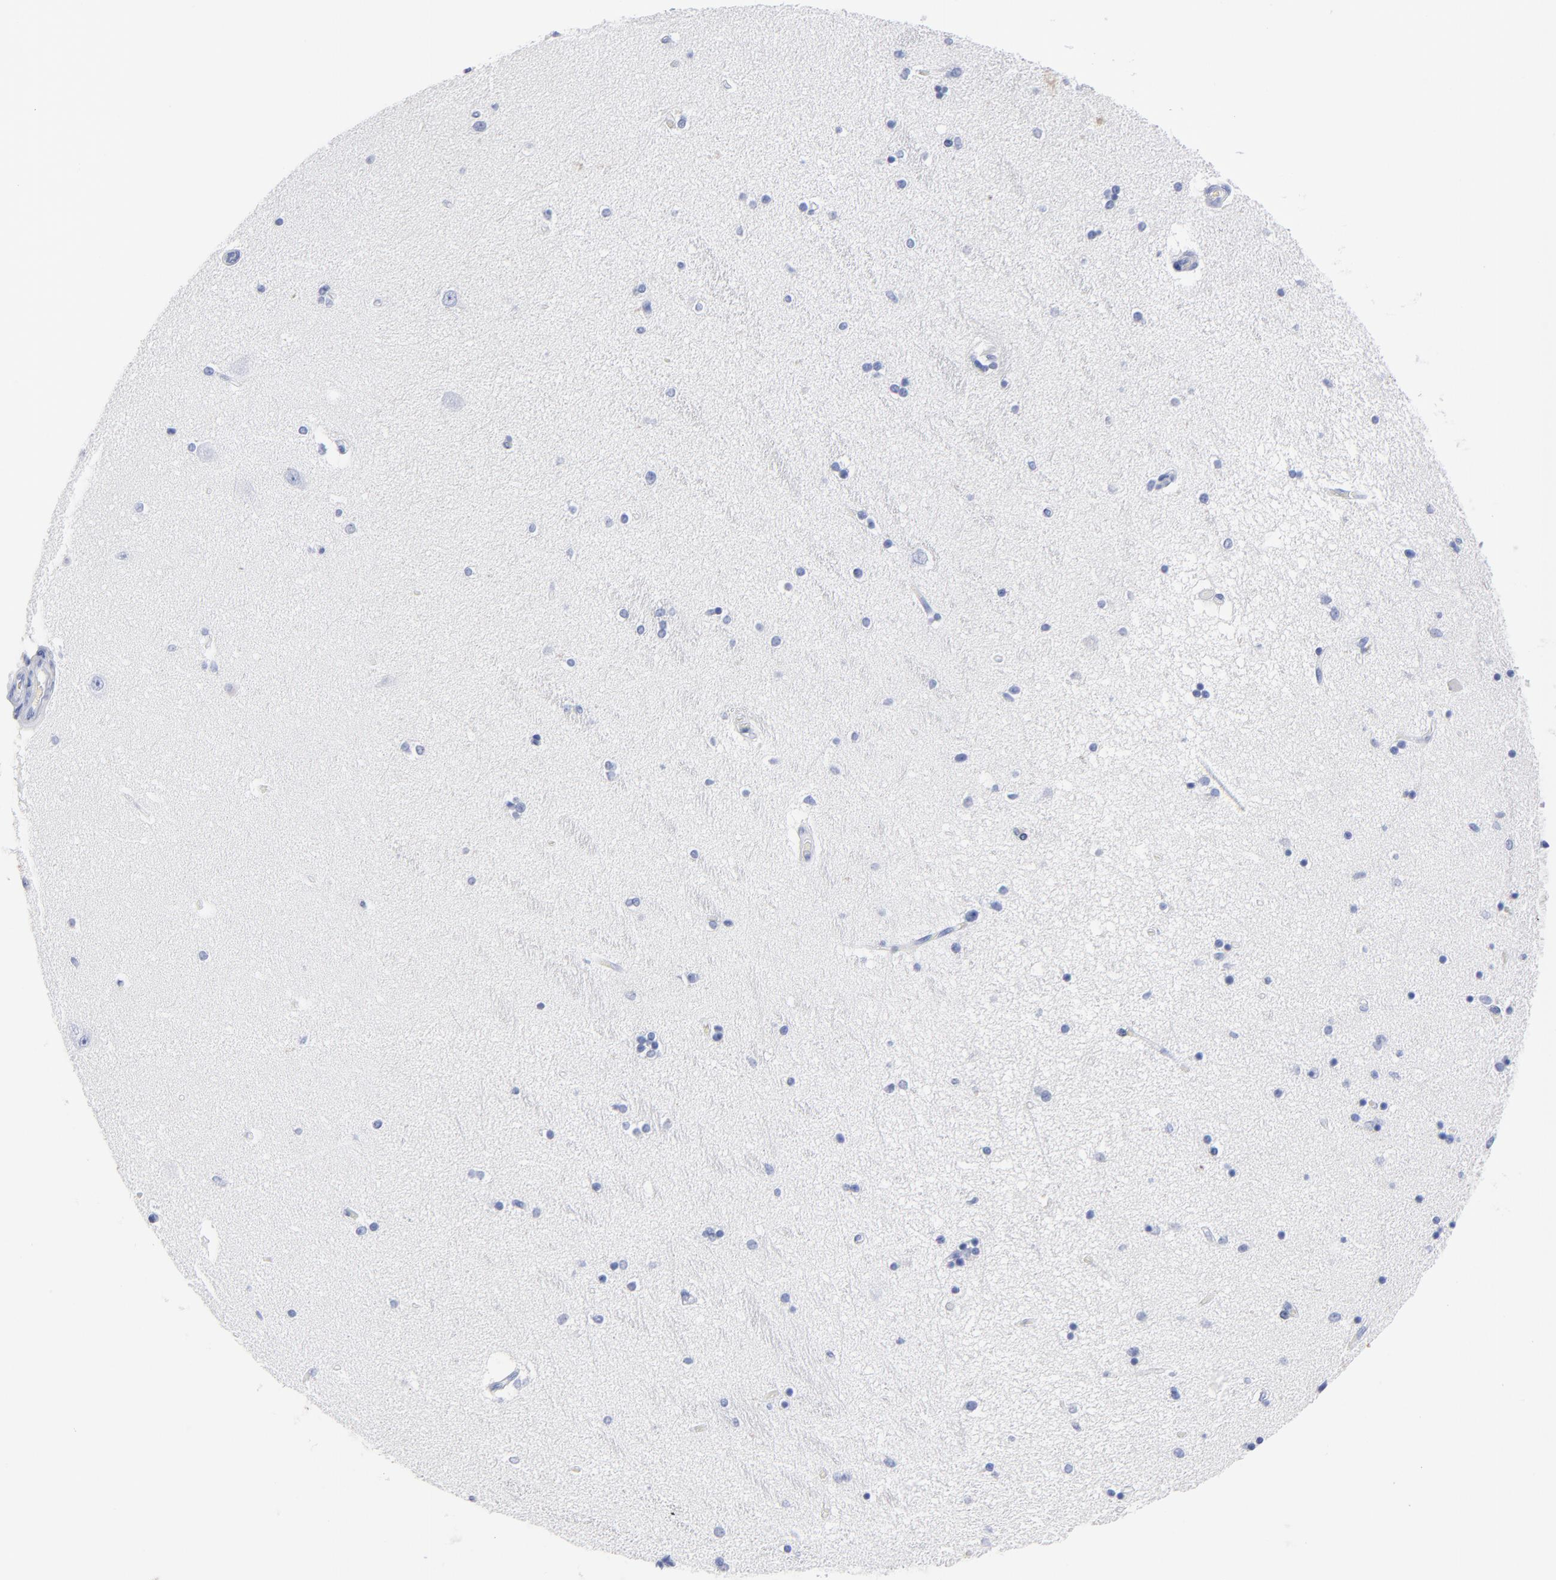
{"staining": {"intensity": "negative", "quantity": "none", "location": "none"}, "tissue": "hippocampus", "cell_type": "Glial cells", "image_type": "normal", "snomed": [{"axis": "morphology", "description": "Normal tissue, NOS"}, {"axis": "topography", "description": "Hippocampus"}], "caption": "This is a photomicrograph of immunohistochemistry (IHC) staining of unremarkable hippocampus, which shows no staining in glial cells.", "gene": "ACY1", "patient": {"sex": "female", "age": 54}}